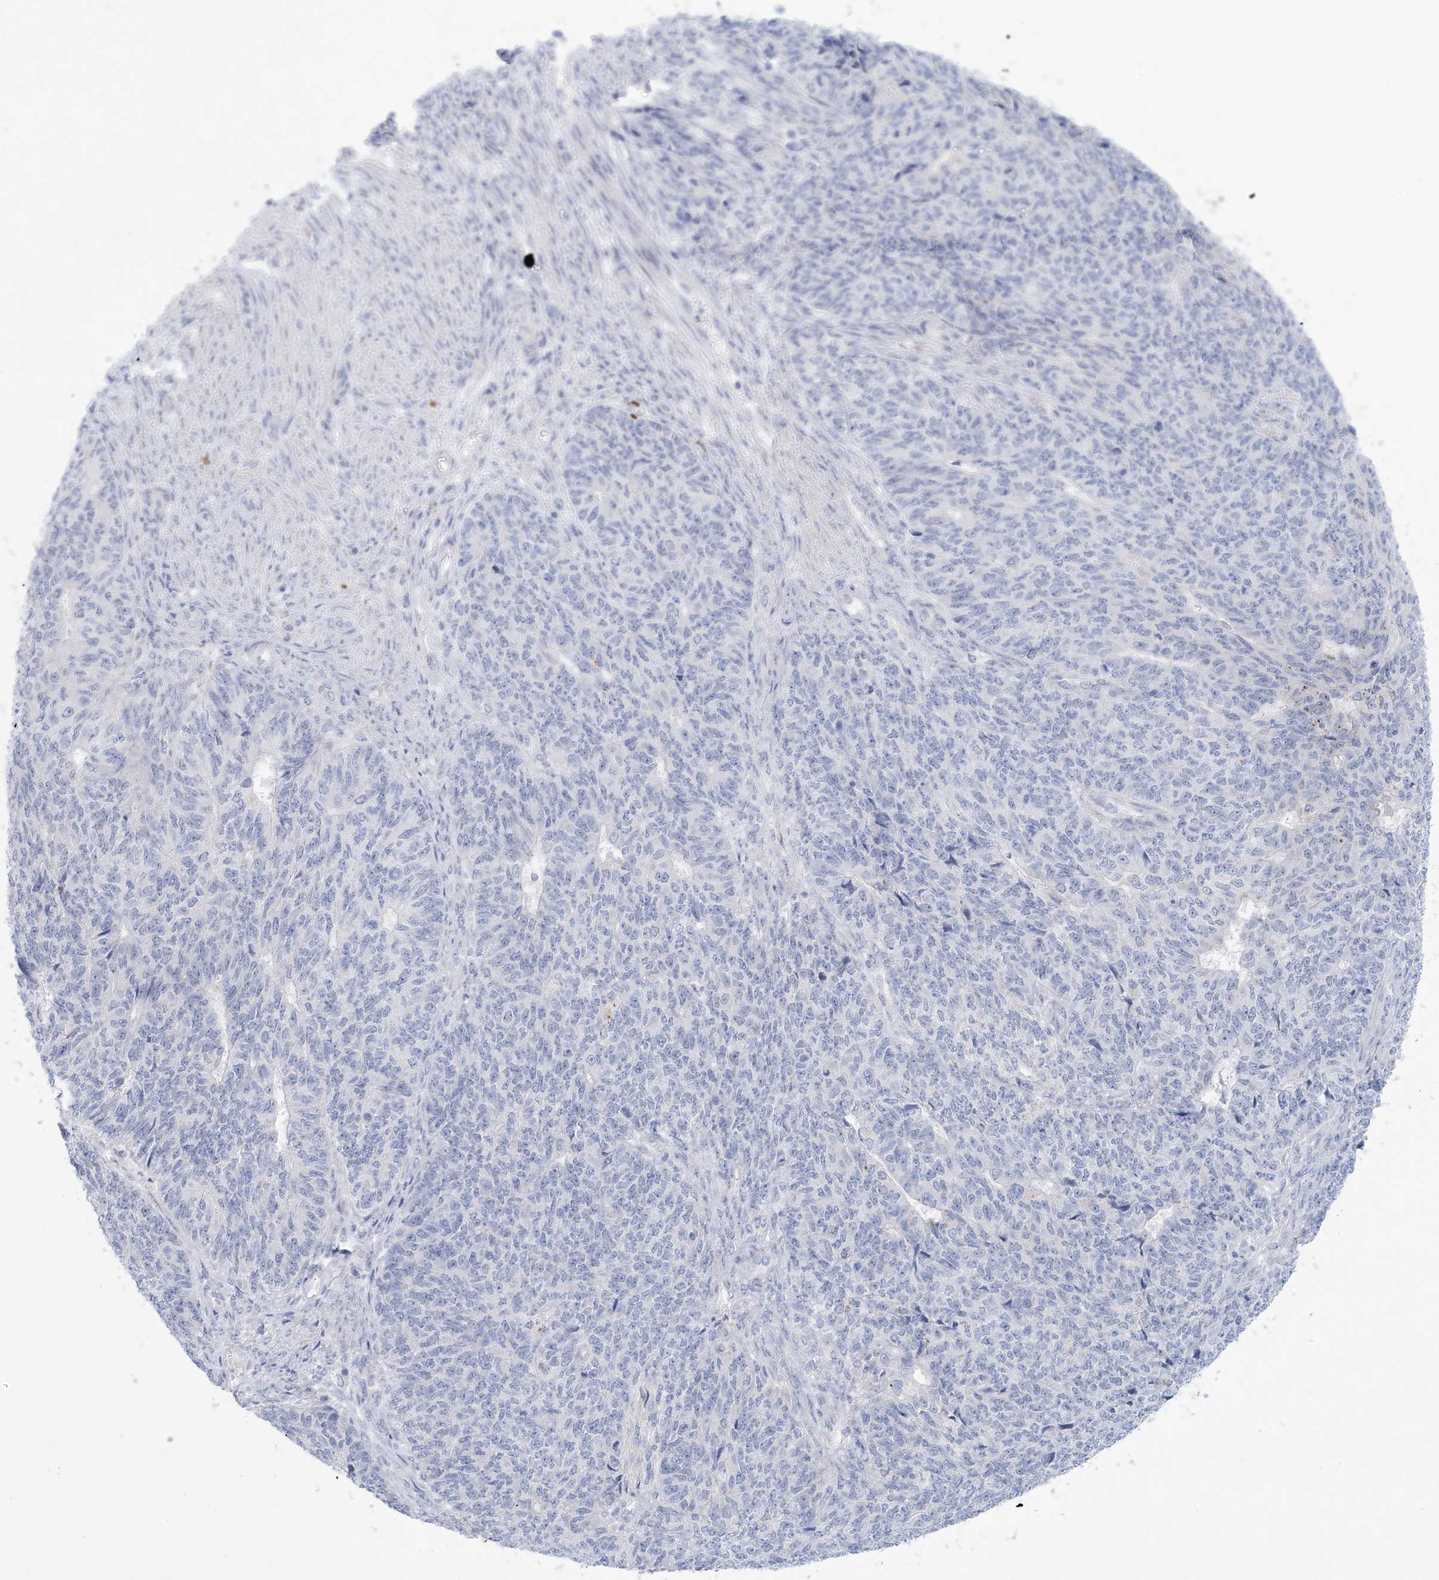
{"staining": {"intensity": "negative", "quantity": "none", "location": "none"}, "tissue": "endometrial cancer", "cell_type": "Tumor cells", "image_type": "cancer", "snomed": [{"axis": "morphology", "description": "Adenocarcinoma, NOS"}, {"axis": "topography", "description": "Endometrium"}], "caption": "Protein analysis of adenocarcinoma (endometrial) demonstrates no significant expression in tumor cells.", "gene": "GABRG1", "patient": {"sex": "female", "age": 32}}